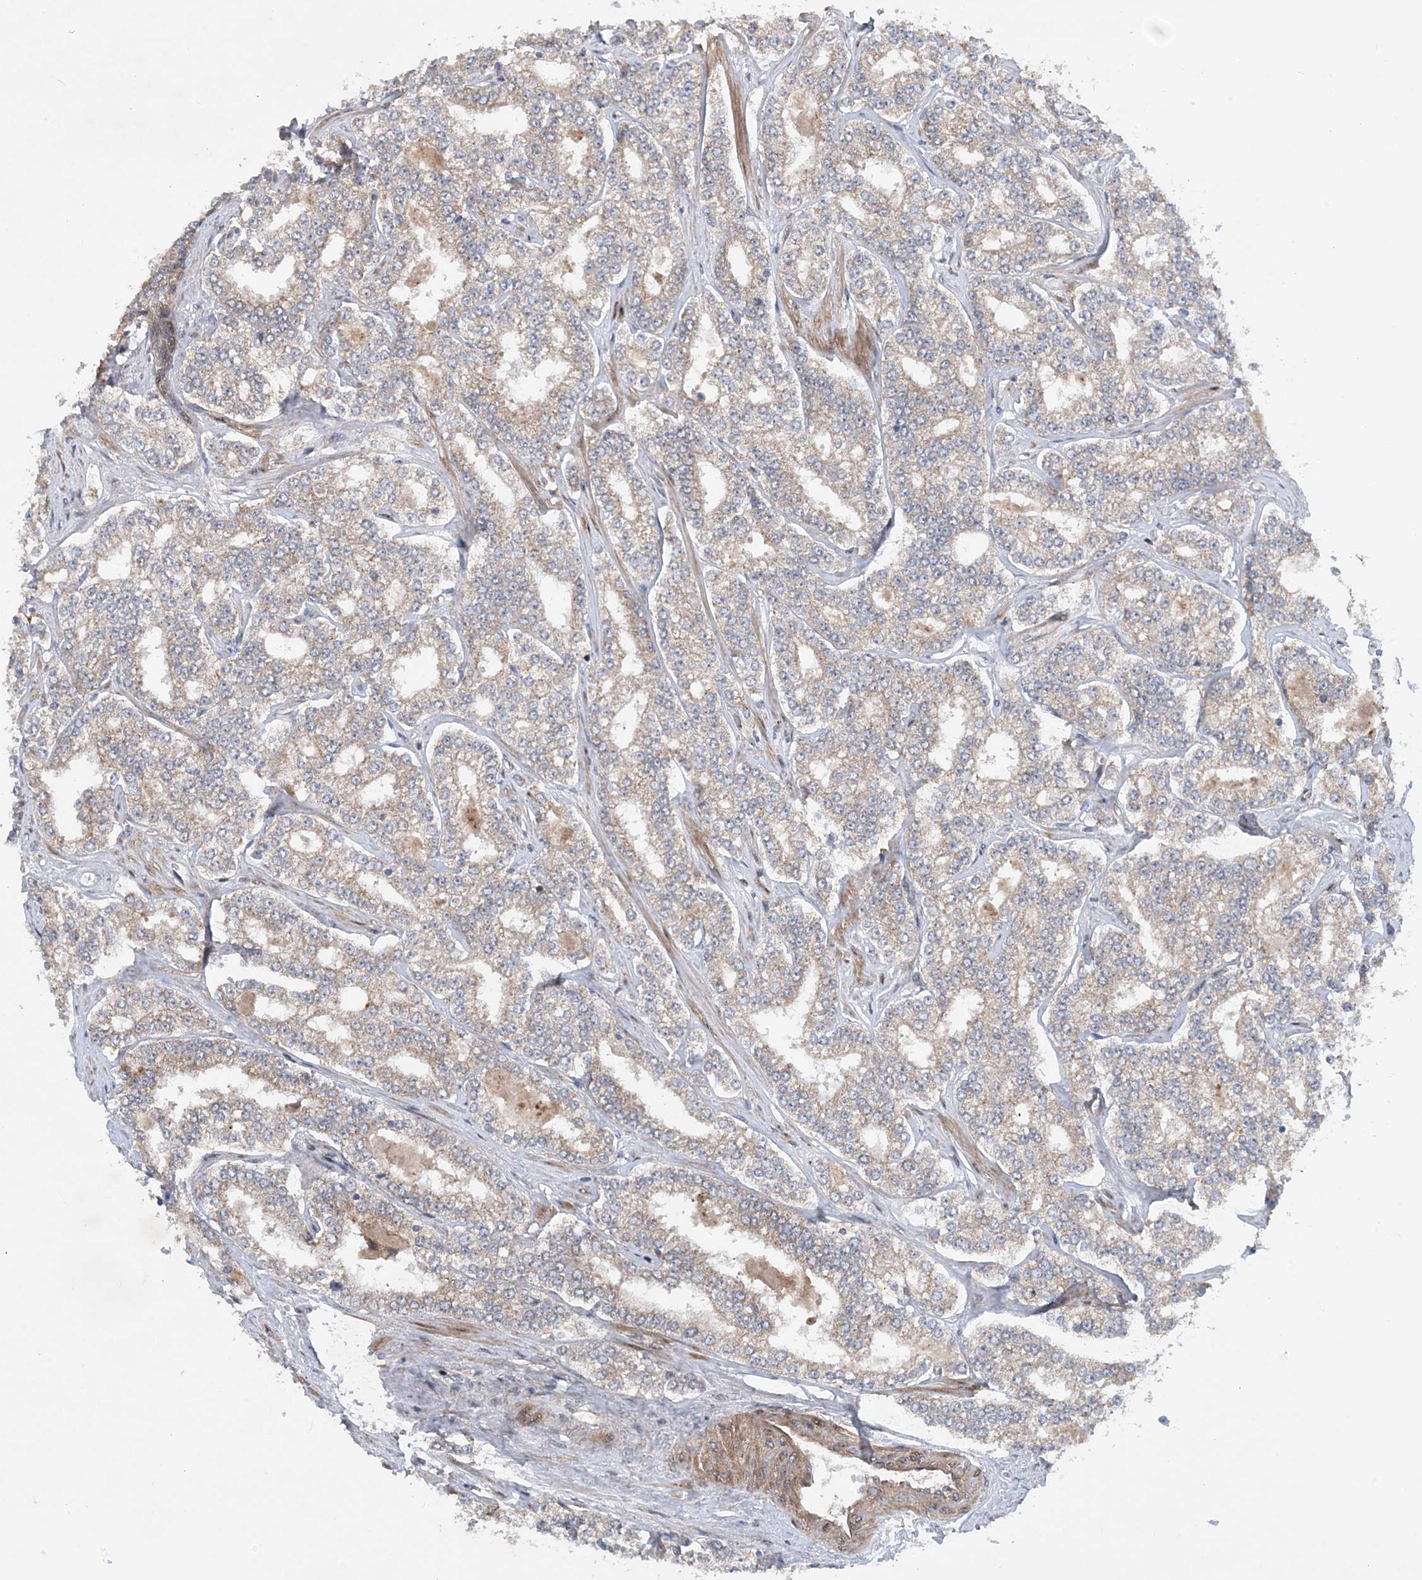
{"staining": {"intensity": "weak", "quantity": ">75%", "location": "cytoplasmic/membranous"}, "tissue": "prostate cancer", "cell_type": "Tumor cells", "image_type": "cancer", "snomed": [{"axis": "morphology", "description": "Normal tissue, NOS"}, {"axis": "morphology", "description": "Adenocarcinoma, High grade"}, {"axis": "topography", "description": "Prostate"}], "caption": "Weak cytoplasmic/membranous staining is present in approximately >75% of tumor cells in prostate adenocarcinoma (high-grade).", "gene": "HEMK1", "patient": {"sex": "male", "age": 83}}